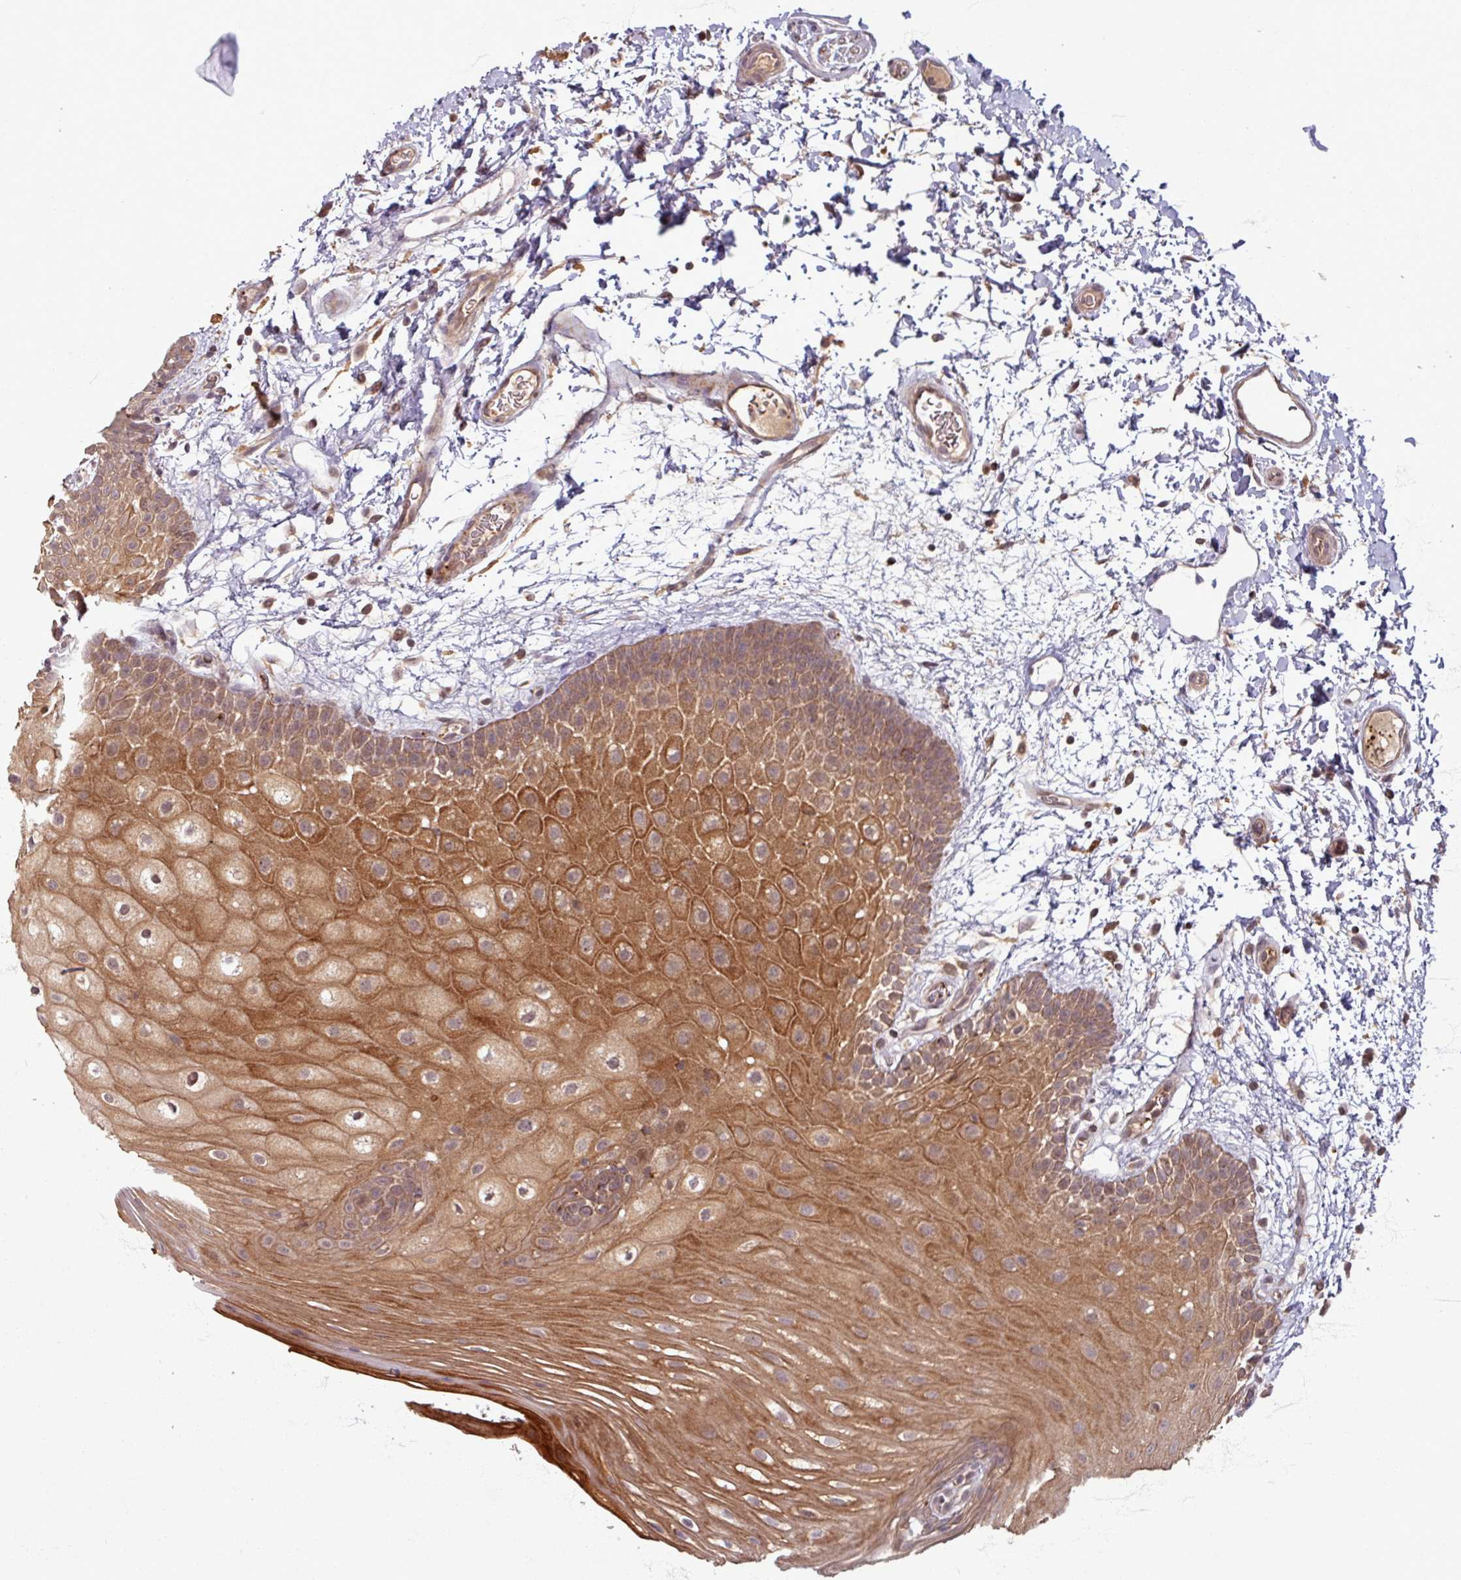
{"staining": {"intensity": "strong", "quantity": ">75%", "location": "cytoplasmic/membranous,nuclear"}, "tissue": "oral mucosa", "cell_type": "Squamous epithelial cells", "image_type": "normal", "snomed": [{"axis": "morphology", "description": "Normal tissue, NOS"}, {"axis": "morphology", "description": "Squamous cell carcinoma, NOS"}, {"axis": "topography", "description": "Oral tissue"}, {"axis": "topography", "description": "Tounge, NOS"}, {"axis": "topography", "description": "Head-Neck"}], "caption": "Squamous epithelial cells exhibit high levels of strong cytoplasmic/membranous,nuclear staining in about >75% of cells in normal human oral mucosa. (DAB IHC with brightfield microscopy, high magnification).", "gene": "OR6B1", "patient": {"sex": "male", "age": 76}}